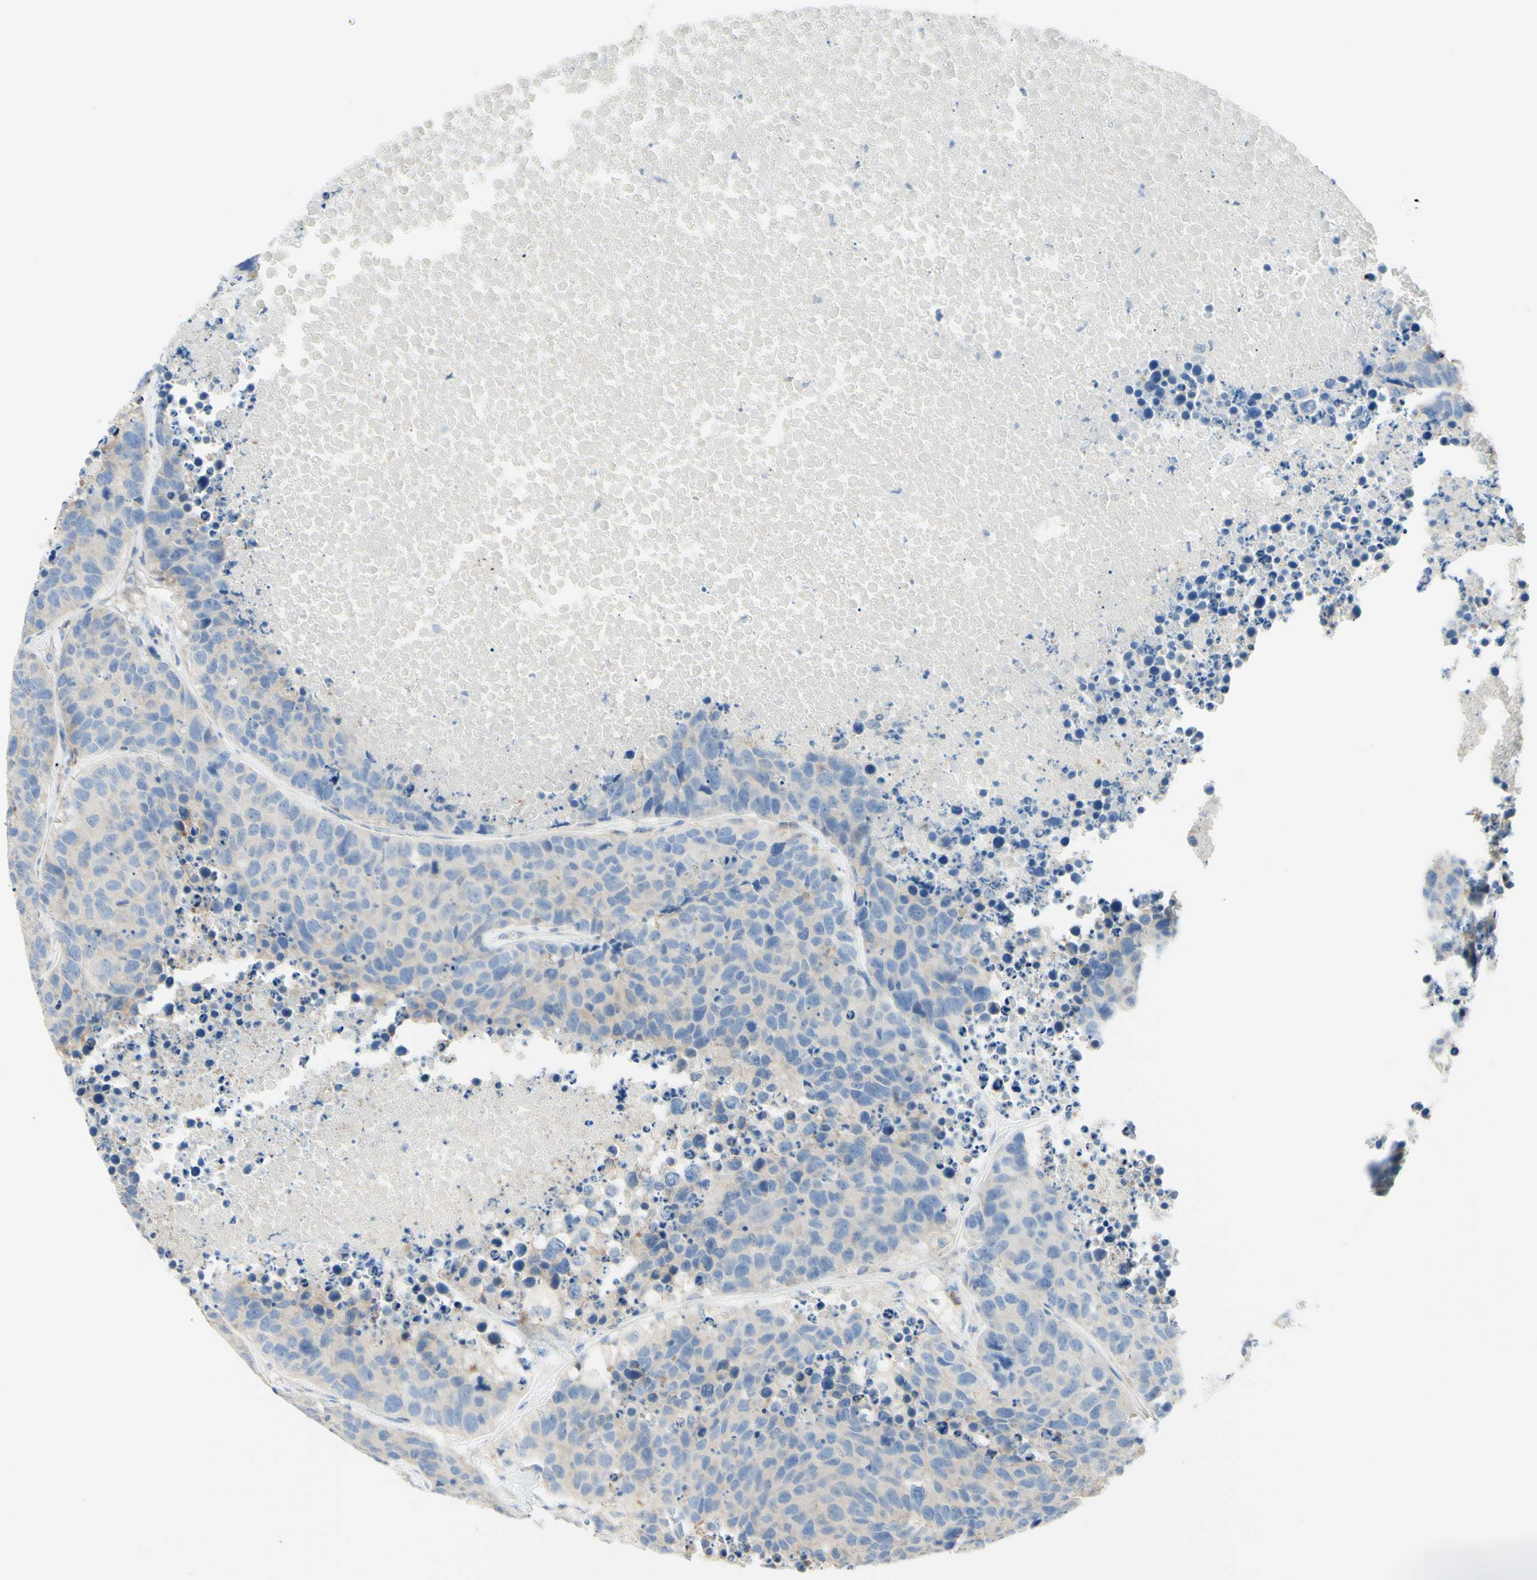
{"staining": {"intensity": "weak", "quantity": "<25%", "location": "cytoplasmic/membranous"}, "tissue": "carcinoid", "cell_type": "Tumor cells", "image_type": "cancer", "snomed": [{"axis": "morphology", "description": "Carcinoid, malignant, NOS"}, {"axis": "topography", "description": "Lung"}], "caption": "Immunohistochemistry image of neoplastic tissue: carcinoid (malignant) stained with DAB (3,3'-diaminobenzidine) displays no significant protein staining in tumor cells.", "gene": "MTM1", "patient": {"sex": "male", "age": 60}}